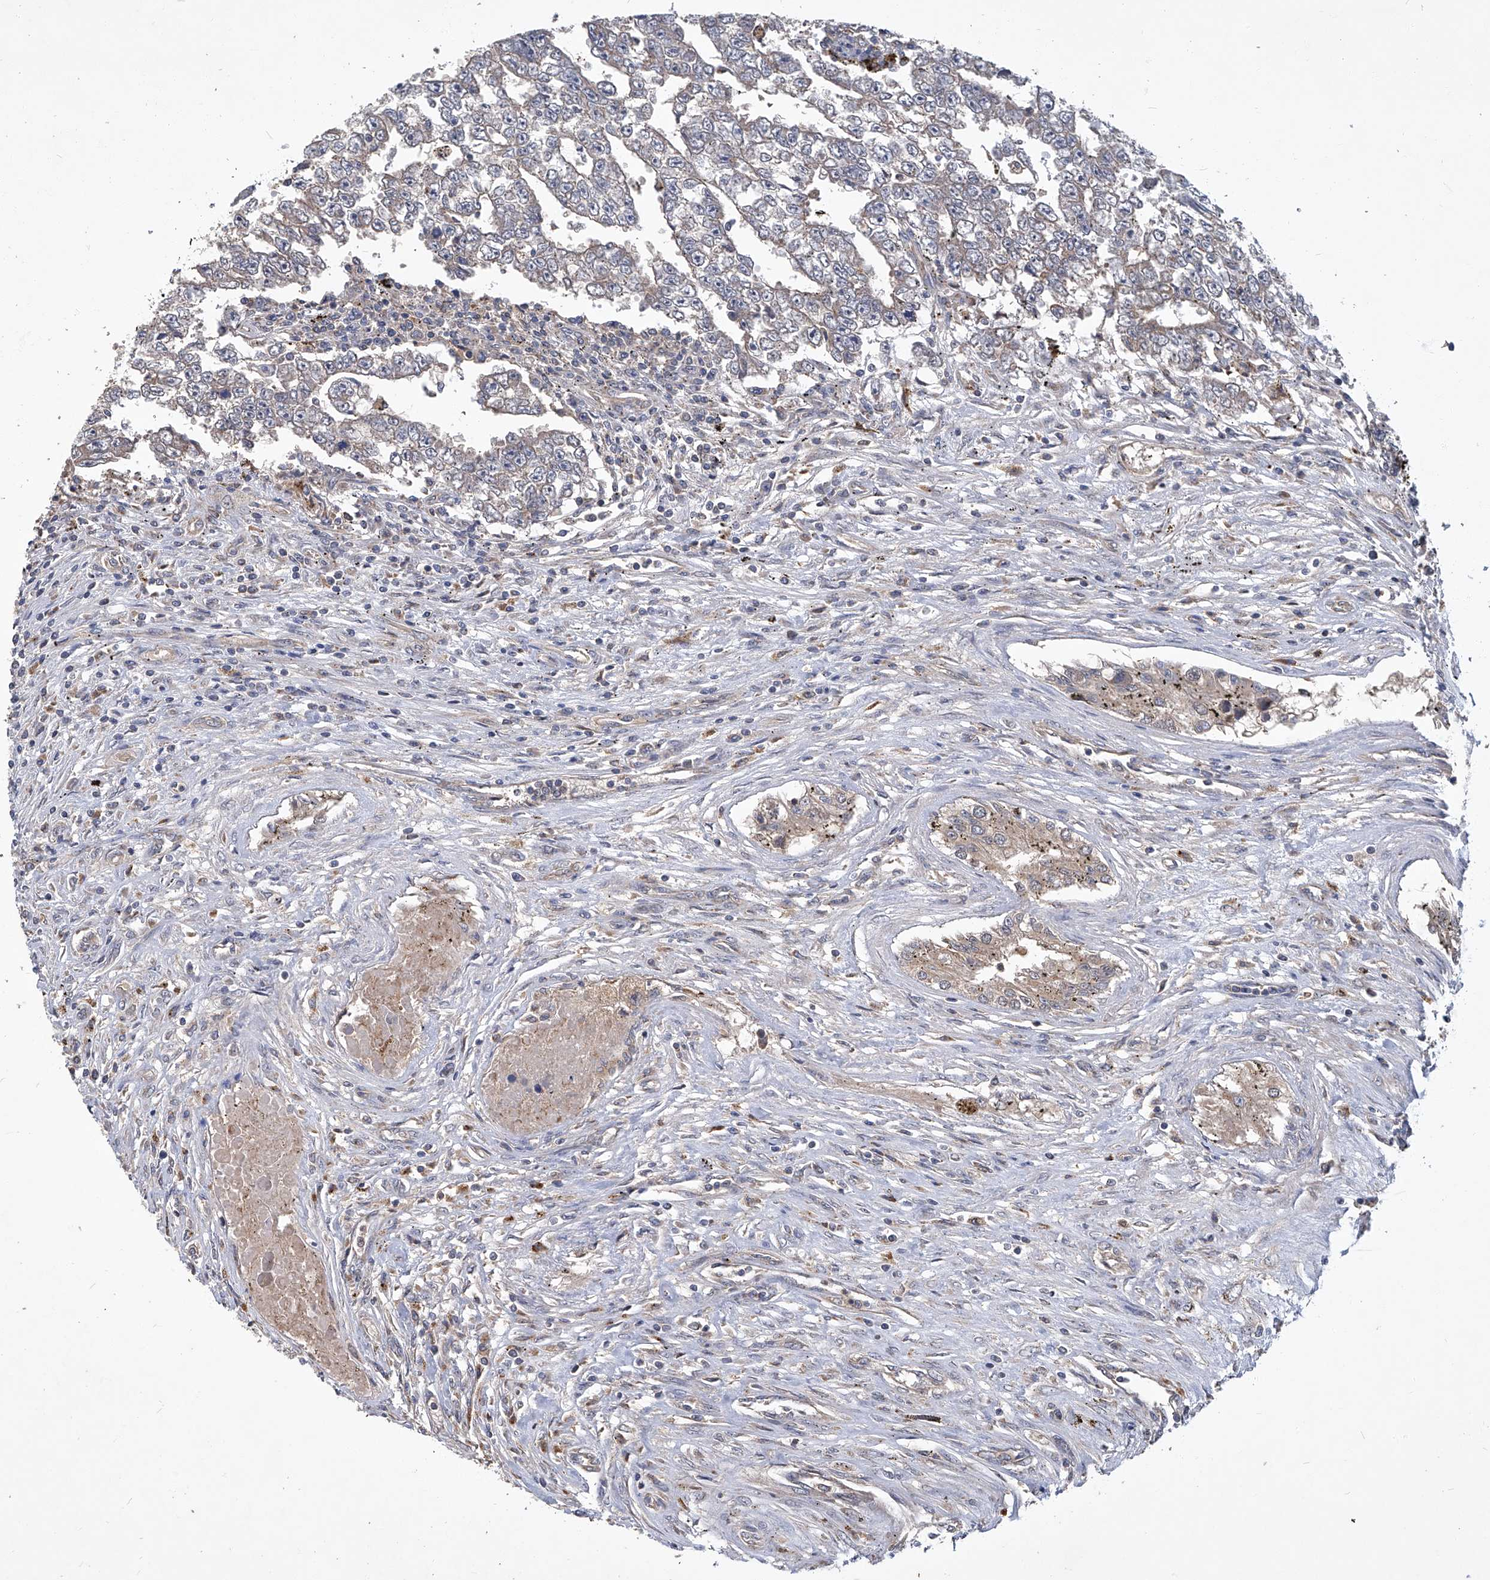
{"staining": {"intensity": "moderate", "quantity": "25%-75%", "location": "cytoplasmic/membranous"}, "tissue": "testis cancer", "cell_type": "Tumor cells", "image_type": "cancer", "snomed": [{"axis": "morphology", "description": "Carcinoma, Embryonal, NOS"}, {"axis": "topography", "description": "Testis"}], "caption": "An immunohistochemistry (IHC) photomicrograph of tumor tissue is shown. Protein staining in brown highlights moderate cytoplasmic/membranous positivity in testis cancer within tumor cells.", "gene": "TNFRSF13B", "patient": {"sex": "male", "age": 25}}